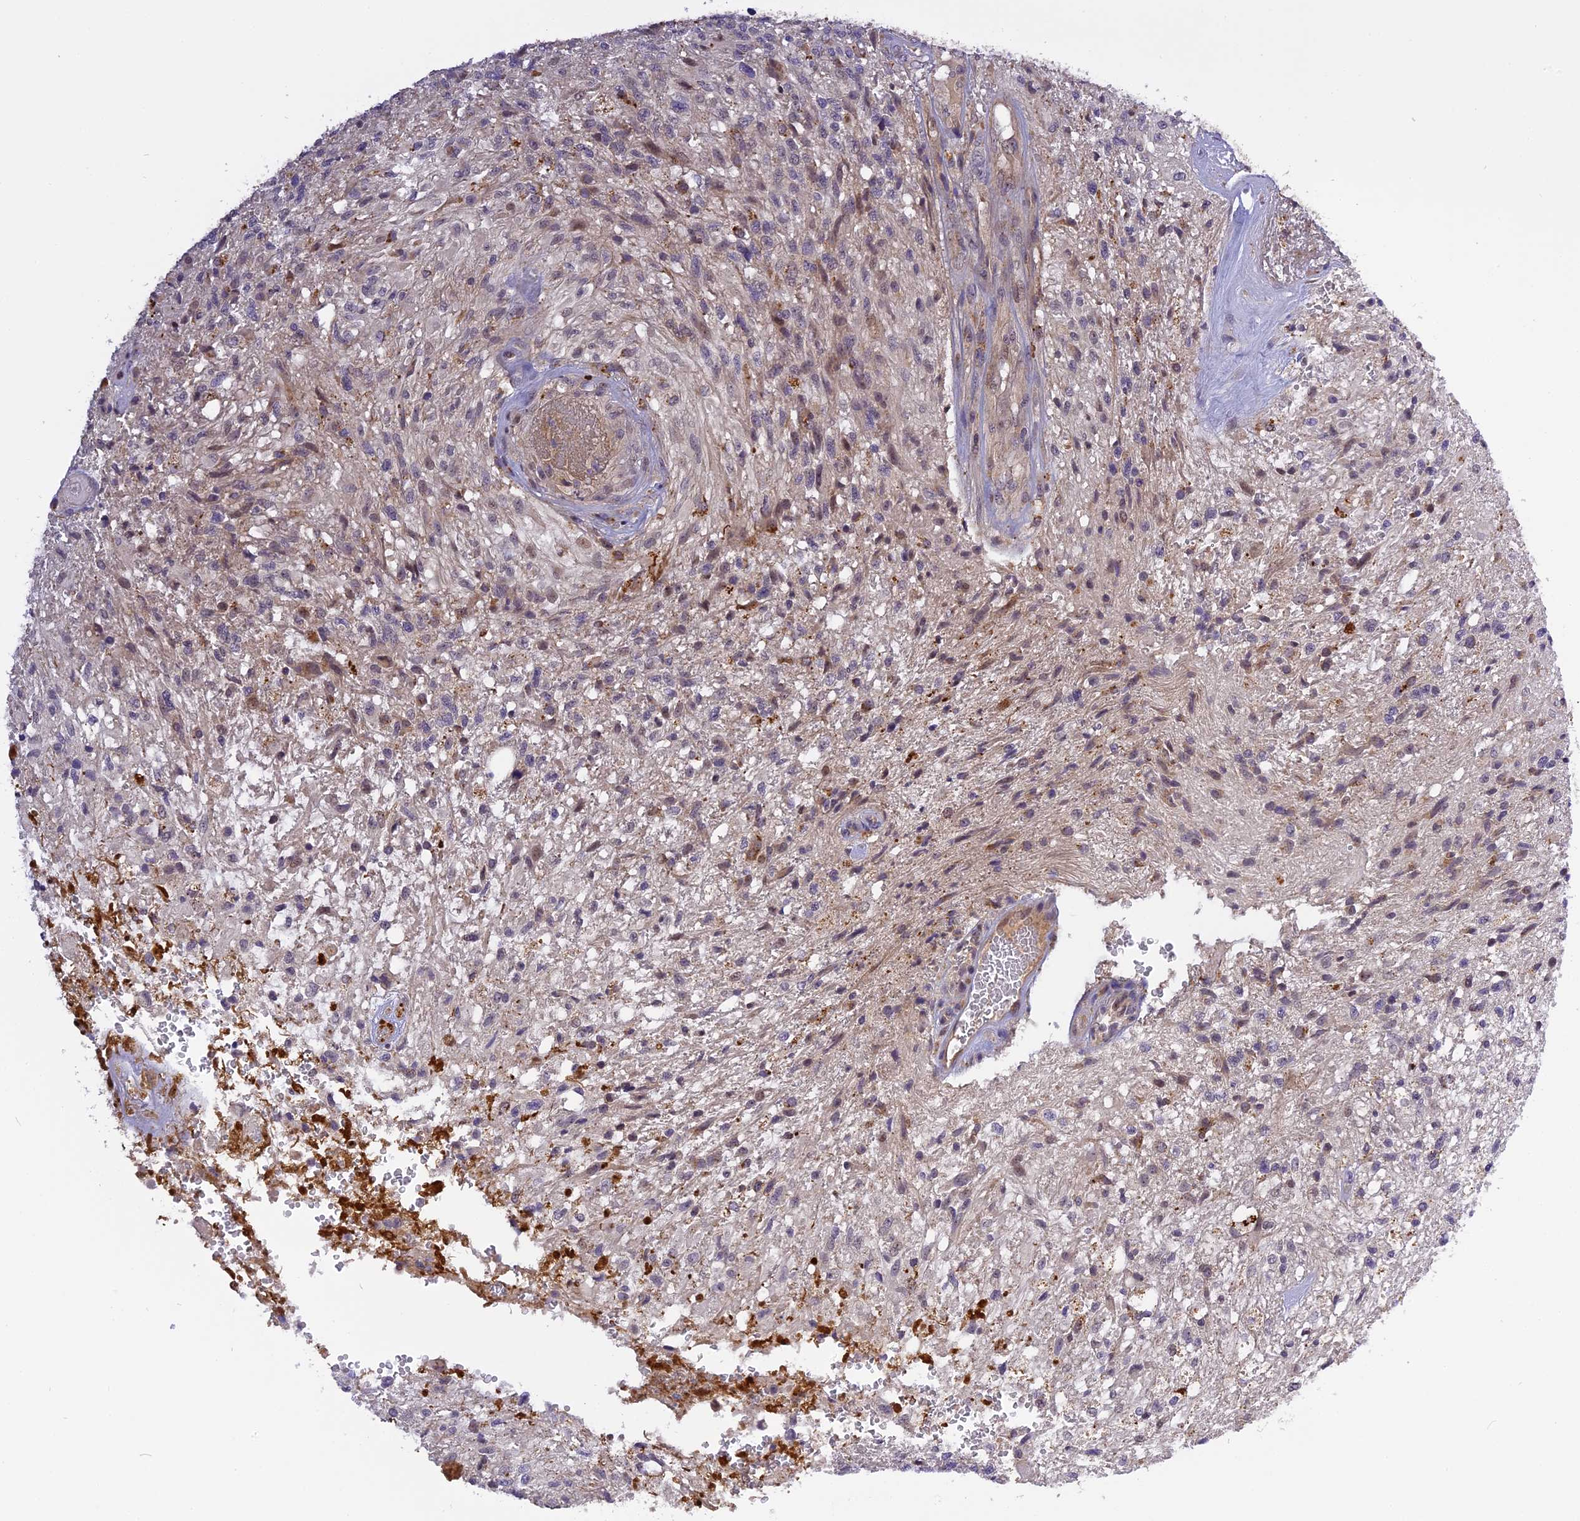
{"staining": {"intensity": "weak", "quantity": "<25%", "location": "cytoplasmic/membranous"}, "tissue": "glioma", "cell_type": "Tumor cells", "image_type": "cancer", "snomed": [{"axis": "morphology", "description": "Glioma, malignant, High grade"}, {"axis": "topography", "description": "Brain"}], "caption": "This is an IHC image of glioma. There is no staining in tumor cells.", "gene": "FNIP2", "patient": {"sex": "male", "age": 56}}